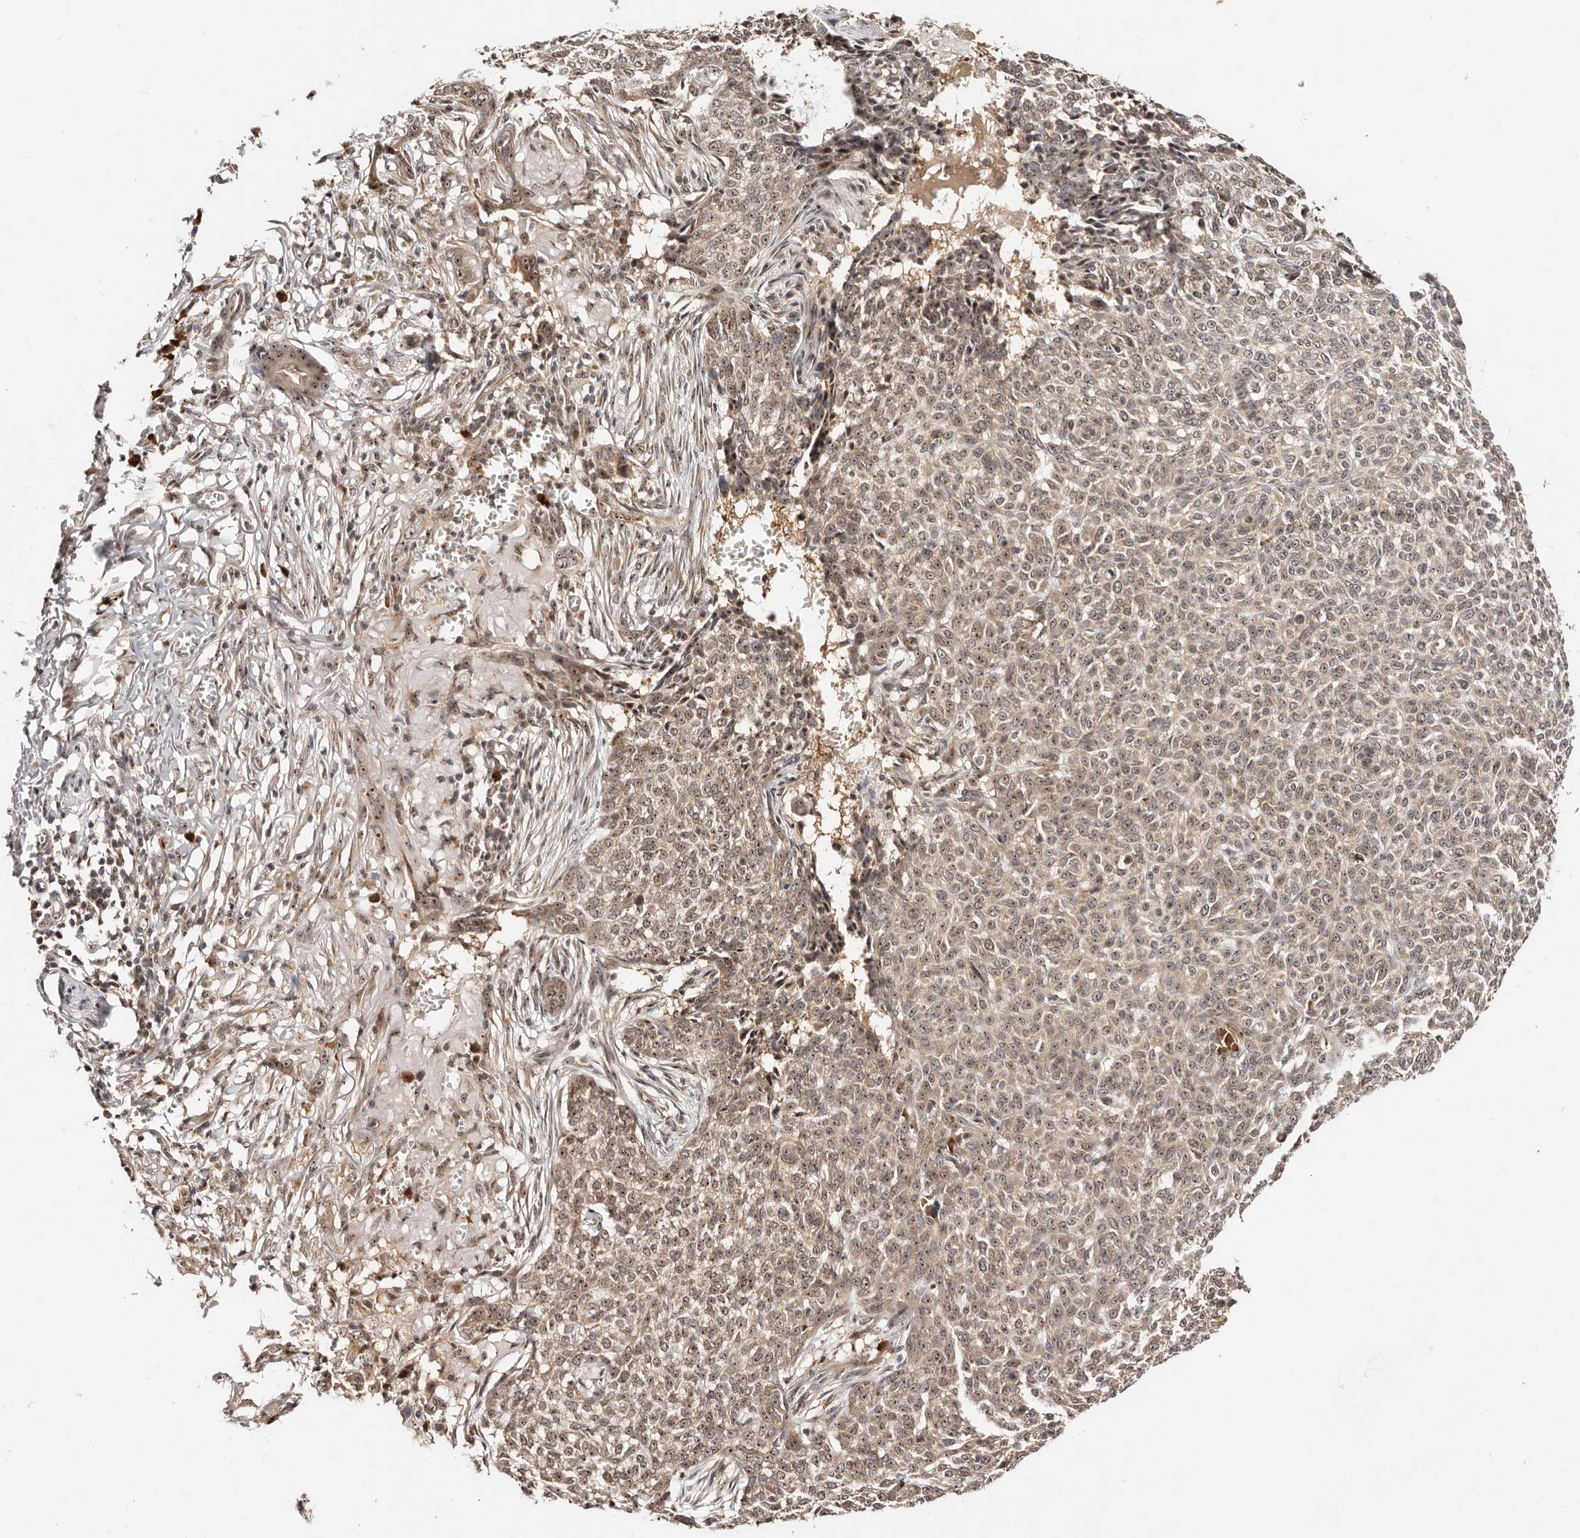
{"staining": {"intensity": "moderate", "quantity": ">75%", "location": "cytoplasmic/membranous,nuclear"}, "tissue": "skin cancer", "cell_type": "Tumor cells", "image_type": "cancer", "snomed": [{"axis": "morphology", "description": "Basal cell carcinoma"}, {"axis": "topography", "description": "Skin"}], "caption": "This is a histology image of immunohistochemistry staining of skin cancer (basal cell carcinoma), which shows moderate positivity in the cytoplasmic/membranous and nuclear of tumor cells.", "gene": "APOL6", "patient": {"sex": "male", "age": 85}}